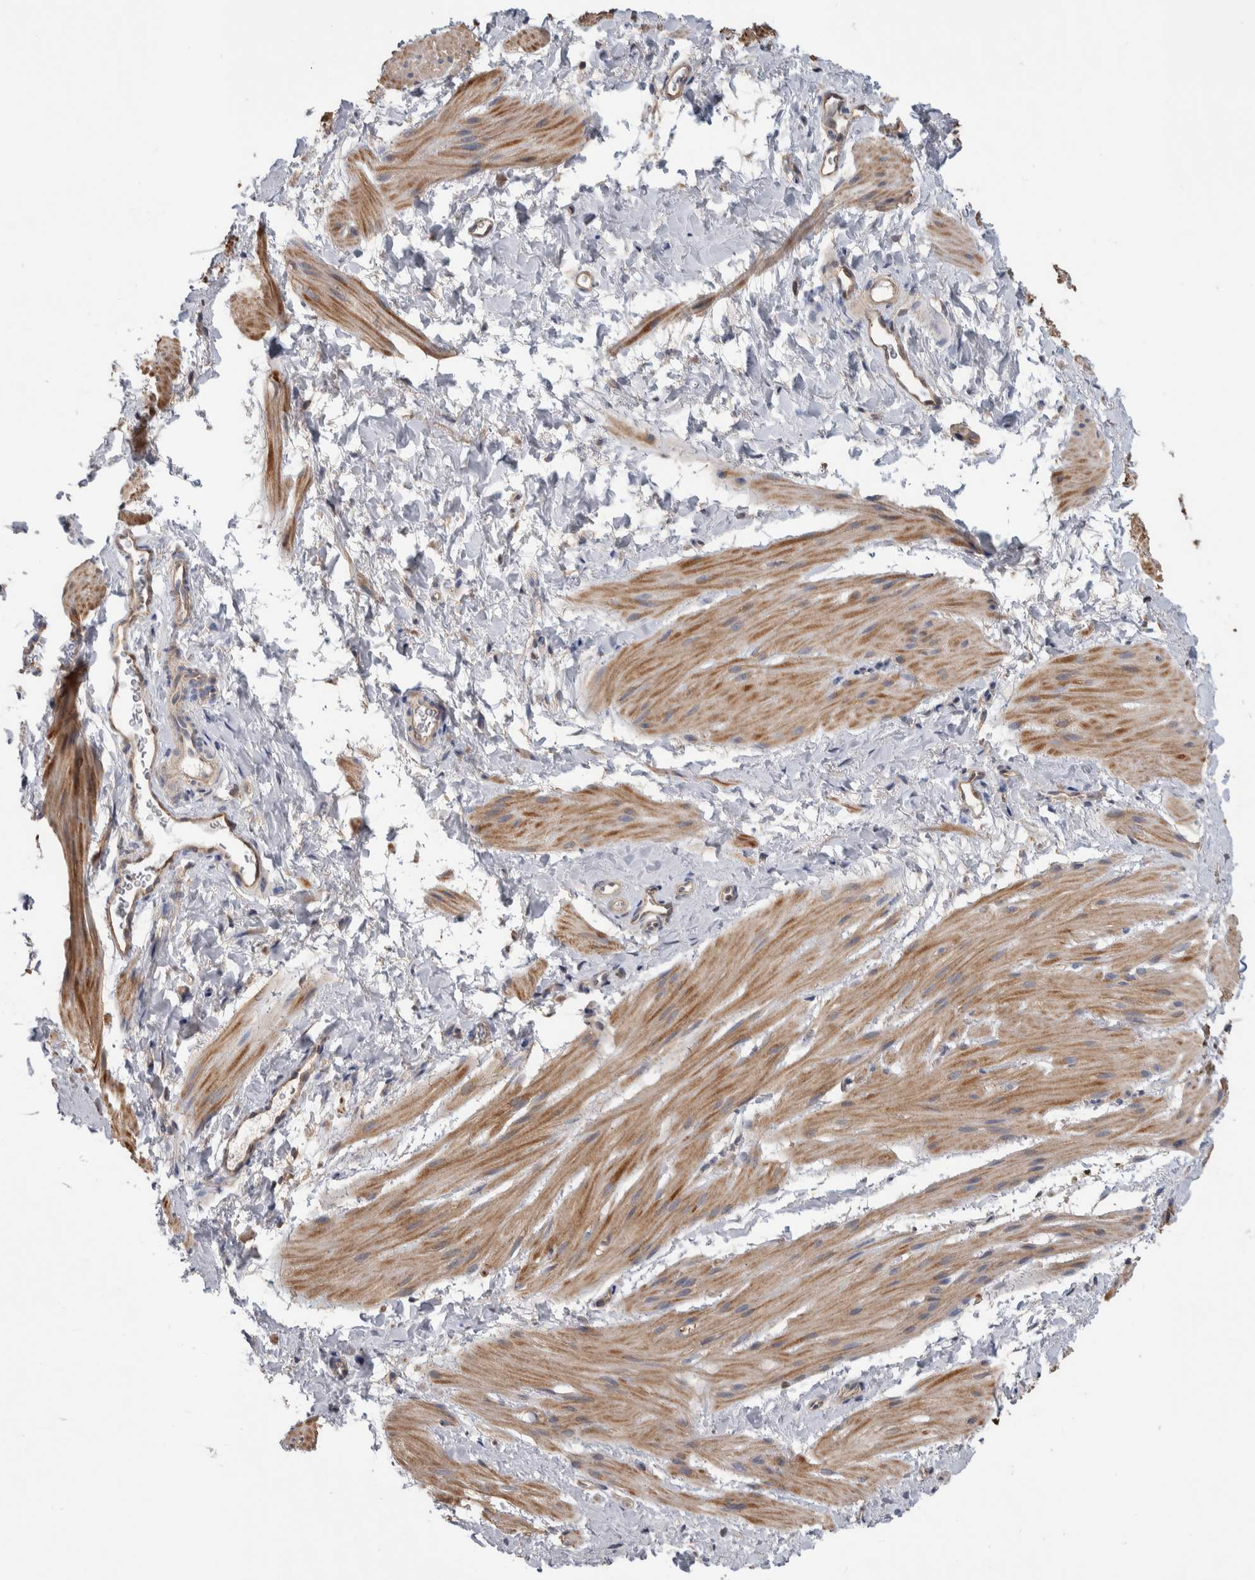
{"staining": {"intensity": "weak", "quantity": "25%-75%", "location": "cytoplasmic/membranous"}, "tissue": "smooth muscle", "cell_type": "Smooth muscle cells", "image_type": "normal", "snomed": [{"axis": "morphology", "description": "Normal tissue, NOS"}, {"axis": "topography", "description": "Smooth muscle"}], "caption": "Immunohistochemistry (IHC) (DAB) staining of benign smooth muscle reveals weak cytoplasmic/membranous protein expression in approximately 25%-75% of smooth muscle cells.", "gene": "SDCBP", "patient": {"sex": "male", "age": 16}}